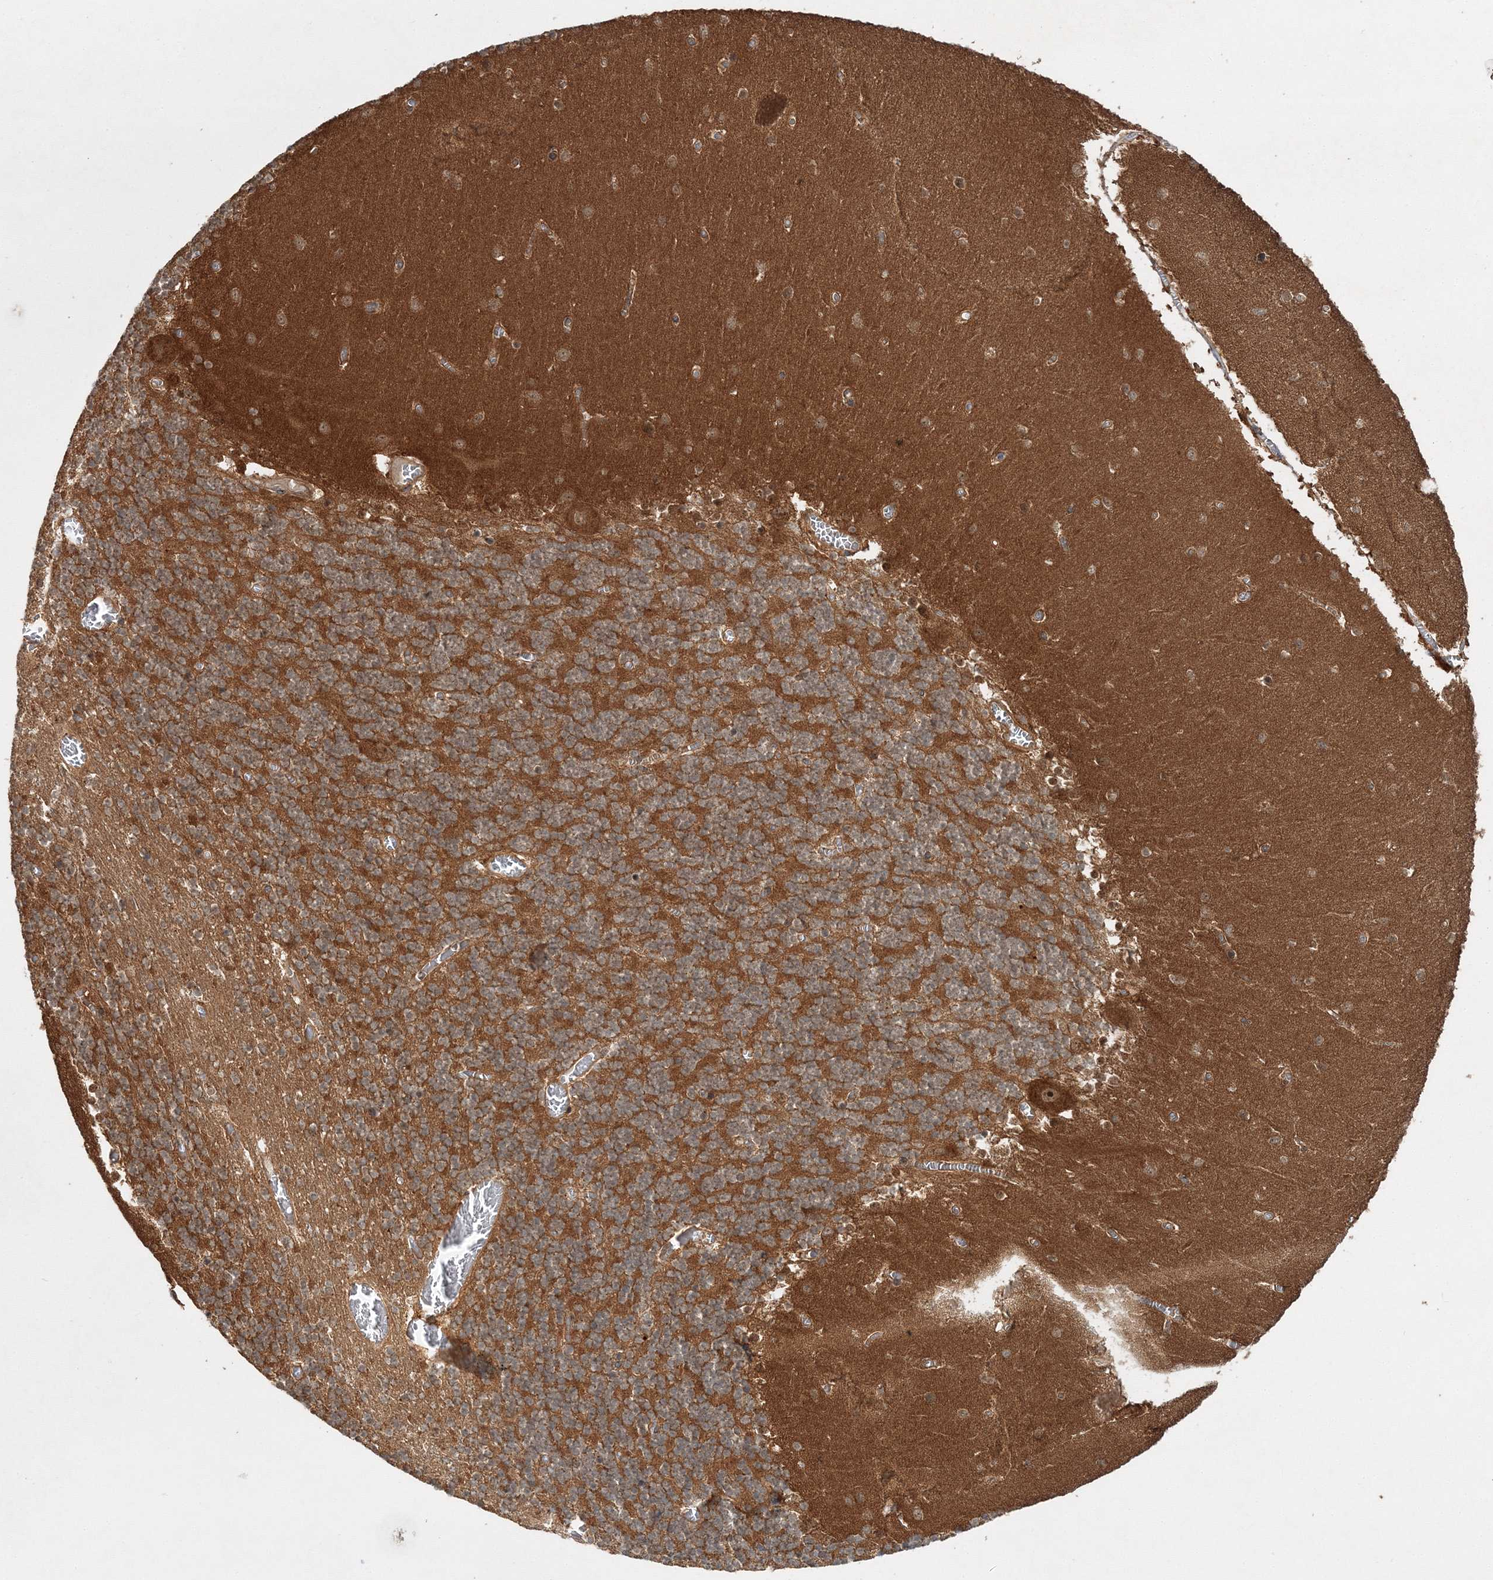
{"staining": {"intensity": "moderate", "quantity": ">75%", "location": "cytoplasmic/membranous"}, "tissue": "cerebellum", "cell_type": "Cells in granular layer", "image_type": "normal", "snomed": [{"axis": "morphology", "description": "Normal tissue, NOS"}, {"axis": "topography", "description": "Cerebellum"}], "caption": "A brown stain highlights moderate cytoplasmic/membranous staining of a protein in cells in granular layer of benign cerebellum.", "gene": "WDR37", "patient": {"sex": "female", "age": 28}}